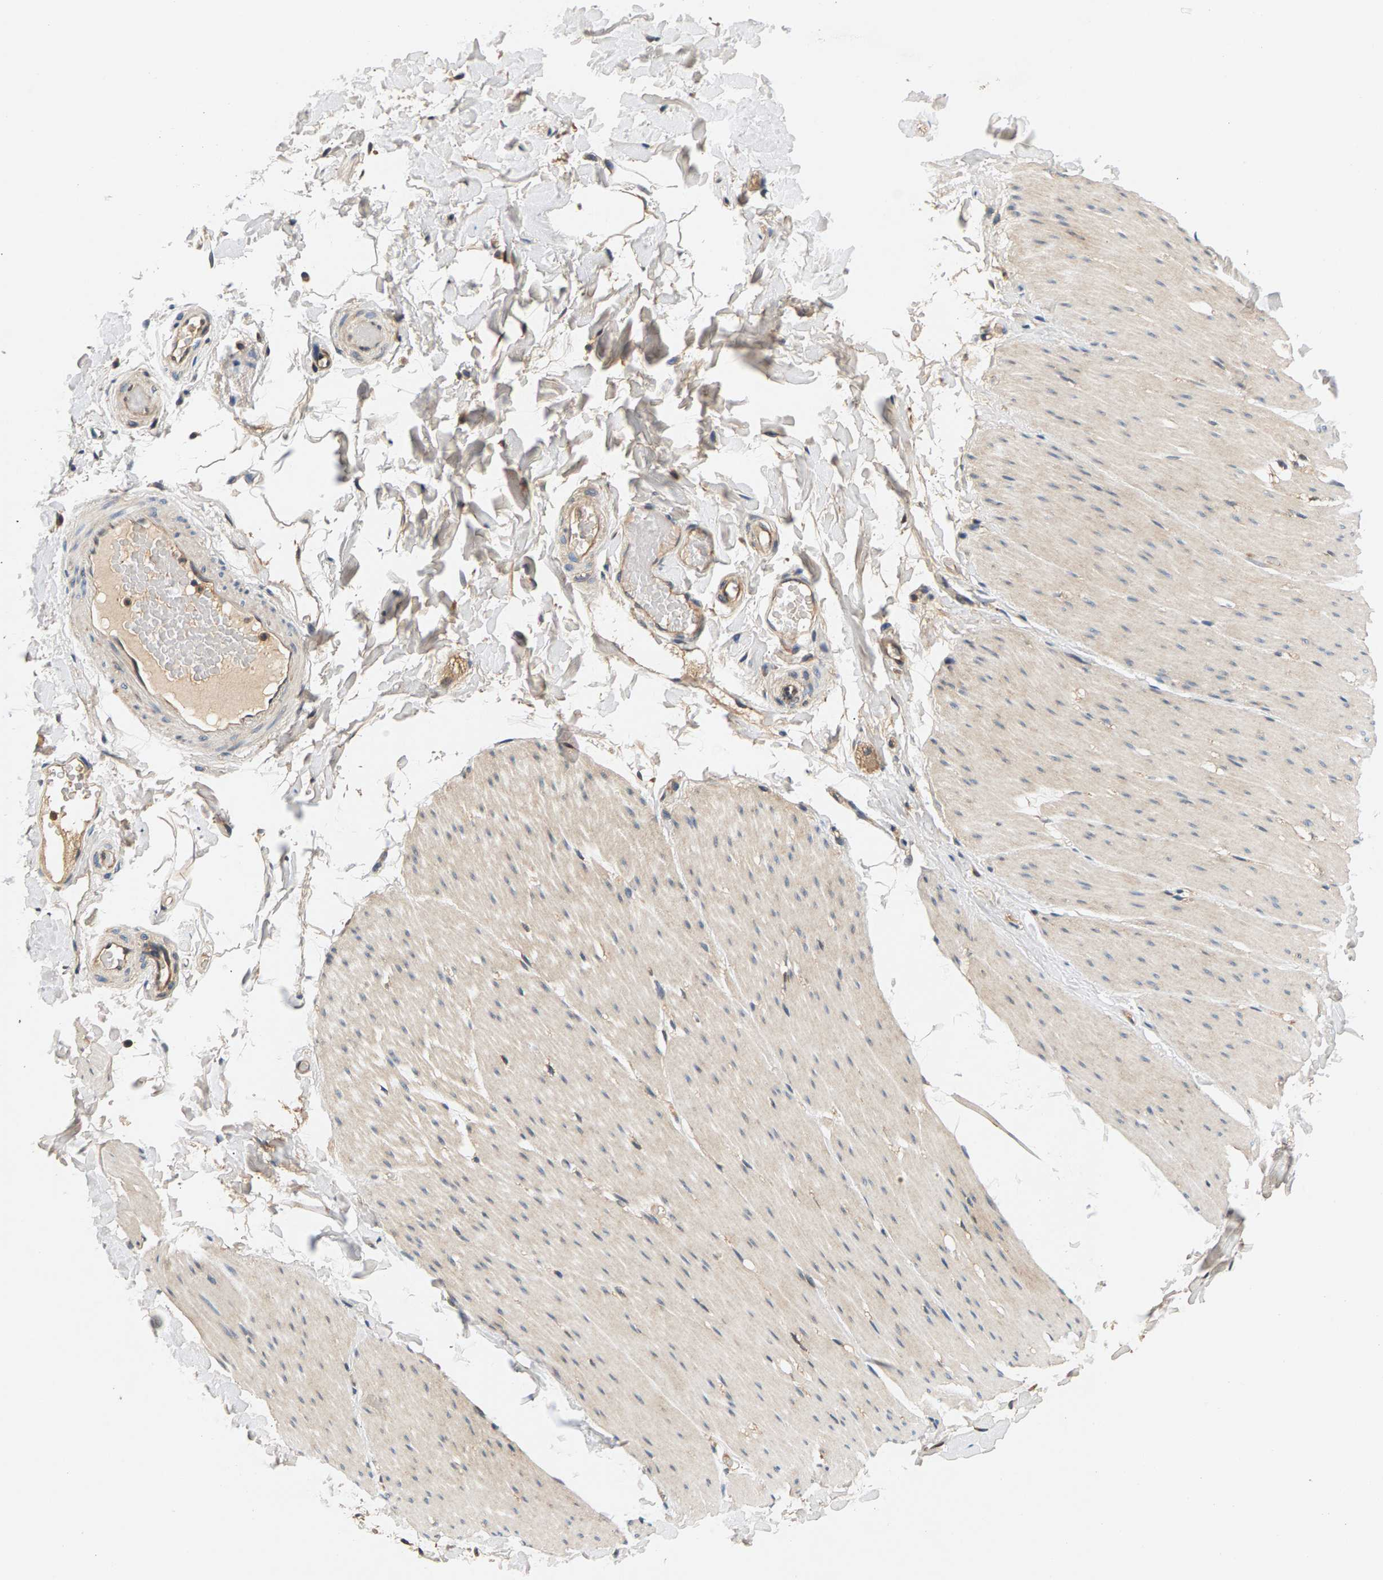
{"staining": {"intensity": "weak", "quantity": "<25%", "location": "cytoplasmic/membranous"}, "tissue": "smooth muscle", "cell_type": "Smooth muscle cells", "image_type": "normal", "snomed": [{"axis": "morphology", "description": "Normal tissue, NOS"}, {"axis": "topography", "description": "Smooth muscle"}, {"axis": "topography", "description": "Colon"}], "caption": "Smooth muscle was stained to show a protein in brown. There is no significant positivity in smooth muscle cells.", "gene": "FAM78A", "patient": {"sex": "male", "age": 67}}